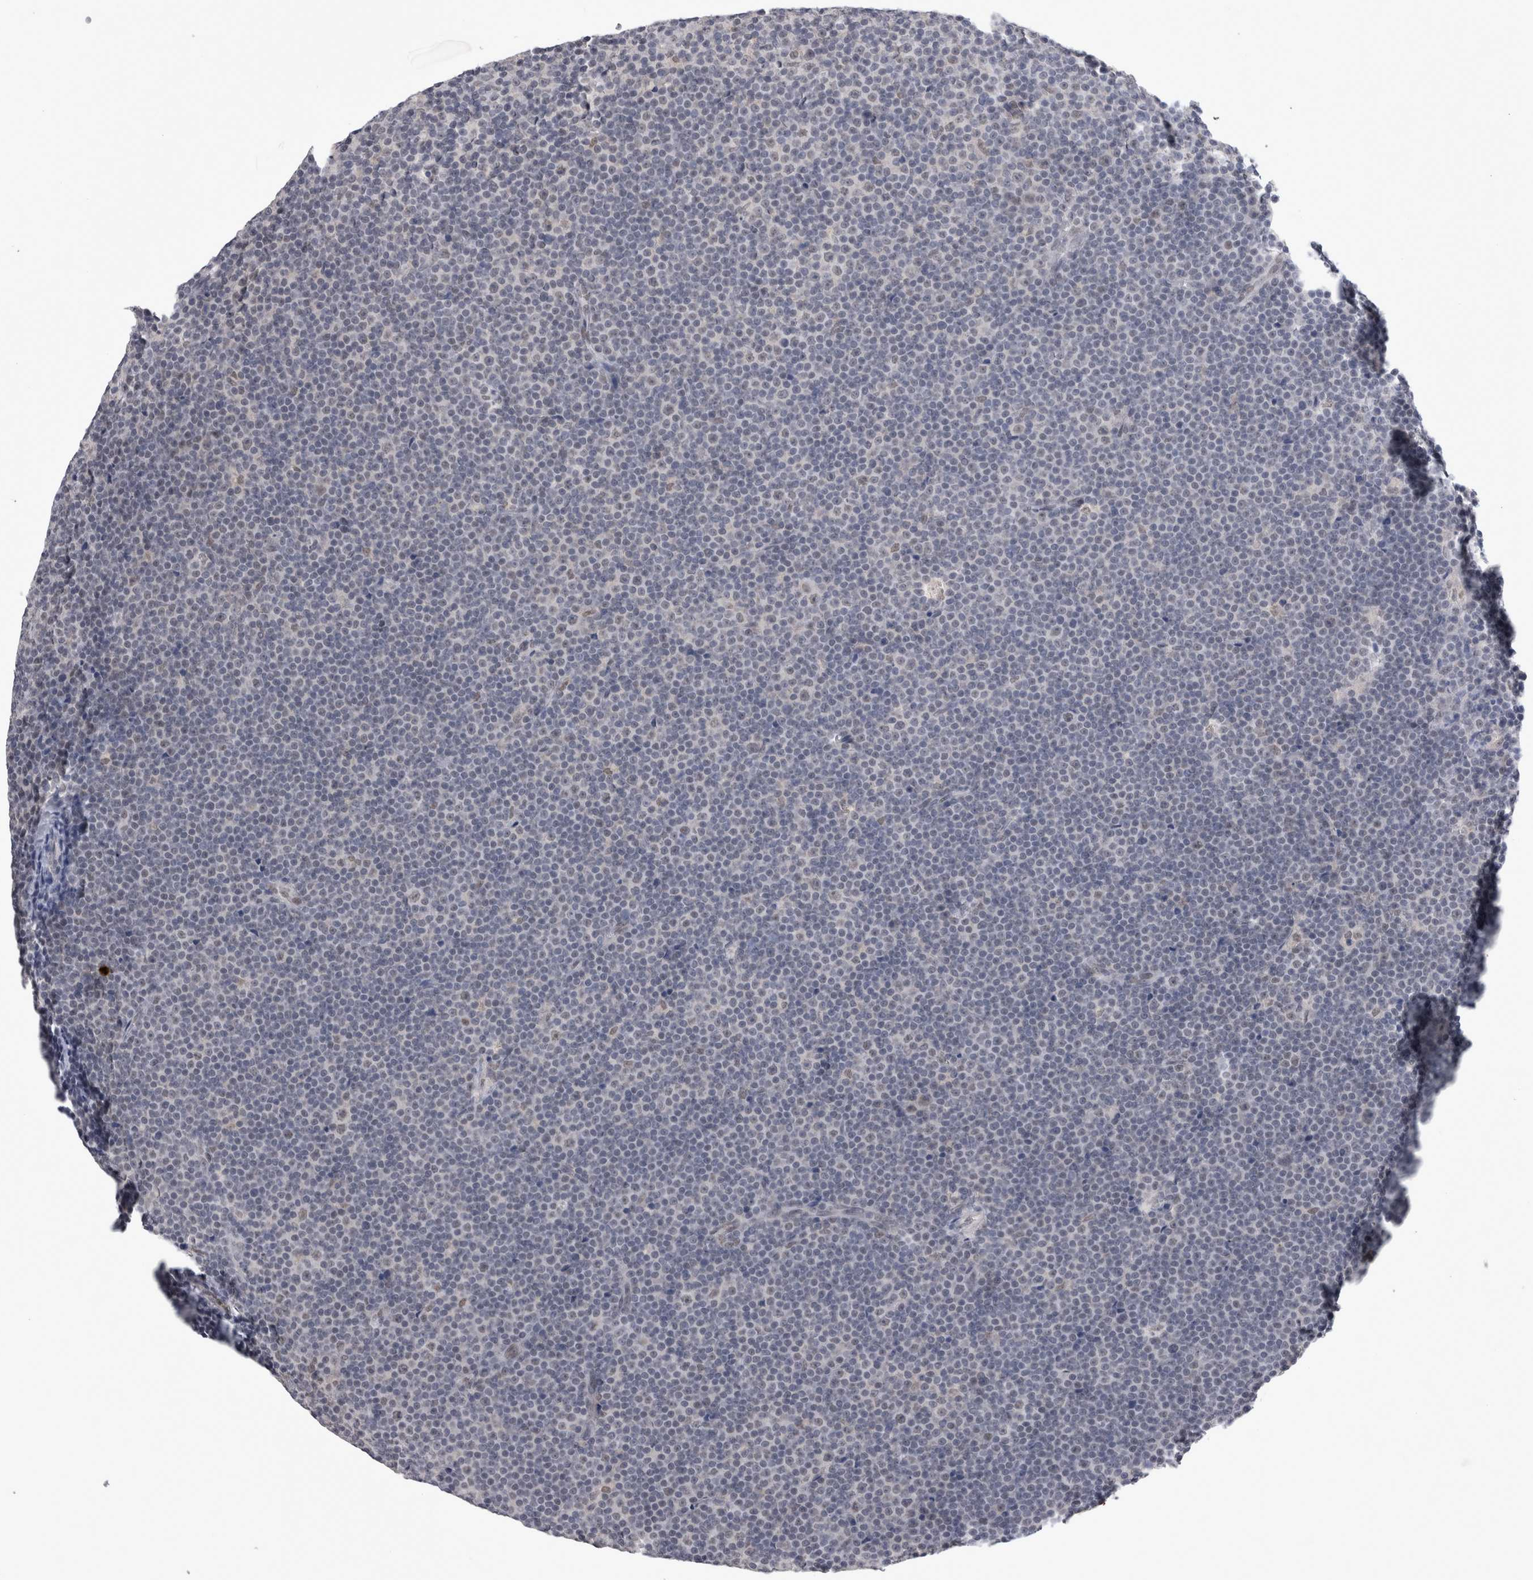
{"staining": {"intensity": "weak", "quantity": "<25%", "location": "nuclear"}, "tissue": "lymphoma", "cell_type": "Tumor cells", "image_type": "cancer", "snomed": [{"axis": "morphology", "description": "Malignant lymphoma, non-Hodgkin's type, Low grade"}, {"axis": "topography", "description": "Lymph node"}], "caption": "This is an immunohistochemistry micrograph of malignant lymphoma, non-Hodgkin's type (low-grade). There is no positivity in tumor cells.", "gene": "PEBP4", "patient": {"sex": "female", "age": 67}}